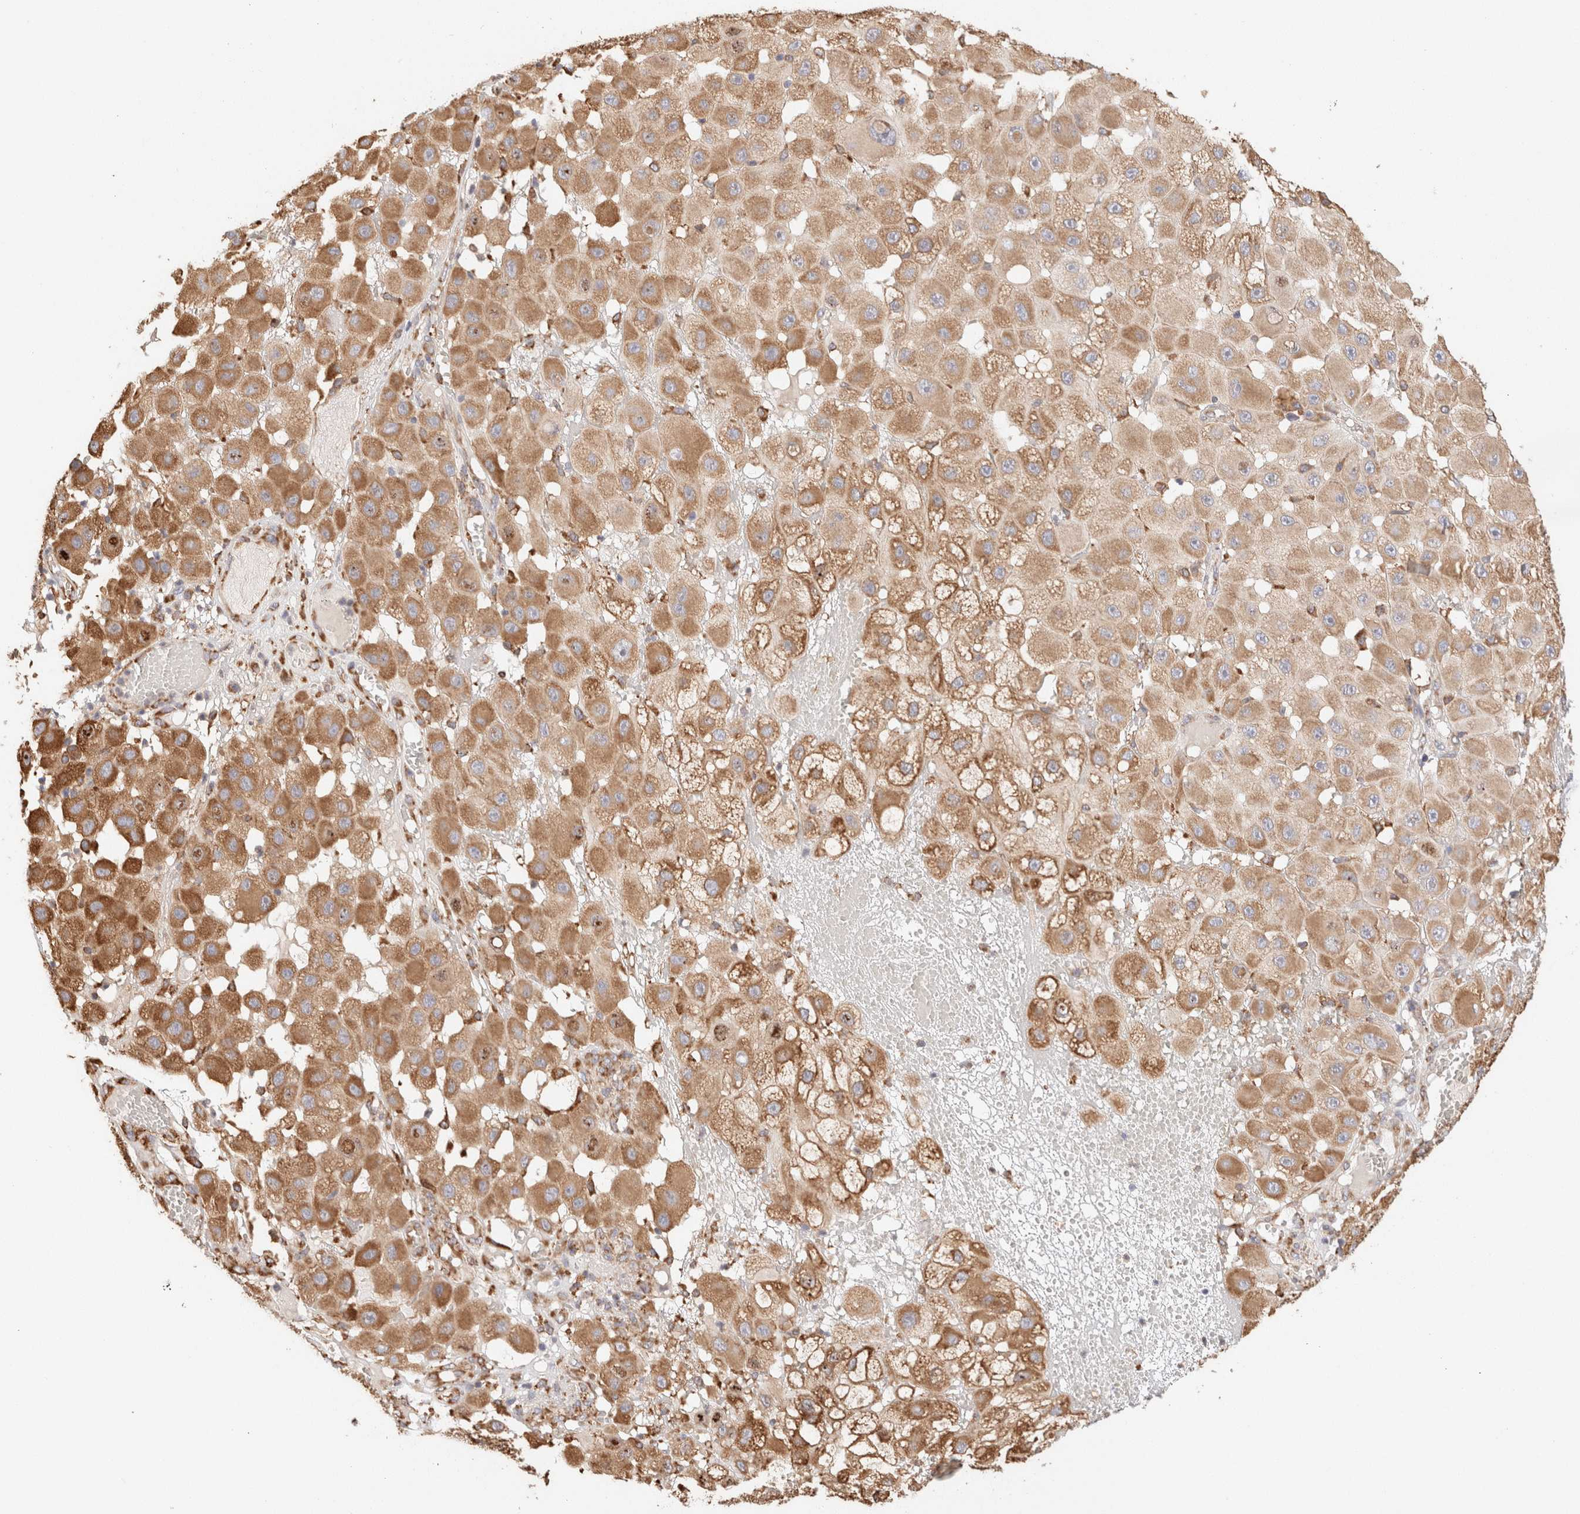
{"staining": {"intensity": "moderate", "quantity": ">75%", "location": "cytoplasmic/membranous"}, "tissue": "melanoma", "cell_type": "Tumor cells", "image_type": "cancer", "snomed": [{"axis": "morphology", "description": "Malignant melanoma, NOS"}, {"axis": "topography", "description": "Skin"}], "caption": "Approximately >75% of tumor cells in human malignant melanoma reveal moderate cytoplasmic/membranous protein expression as visualized by brown immunohistochemical staining.", "gene": "FER", "patient": {"sex": "female", "age": 81}}